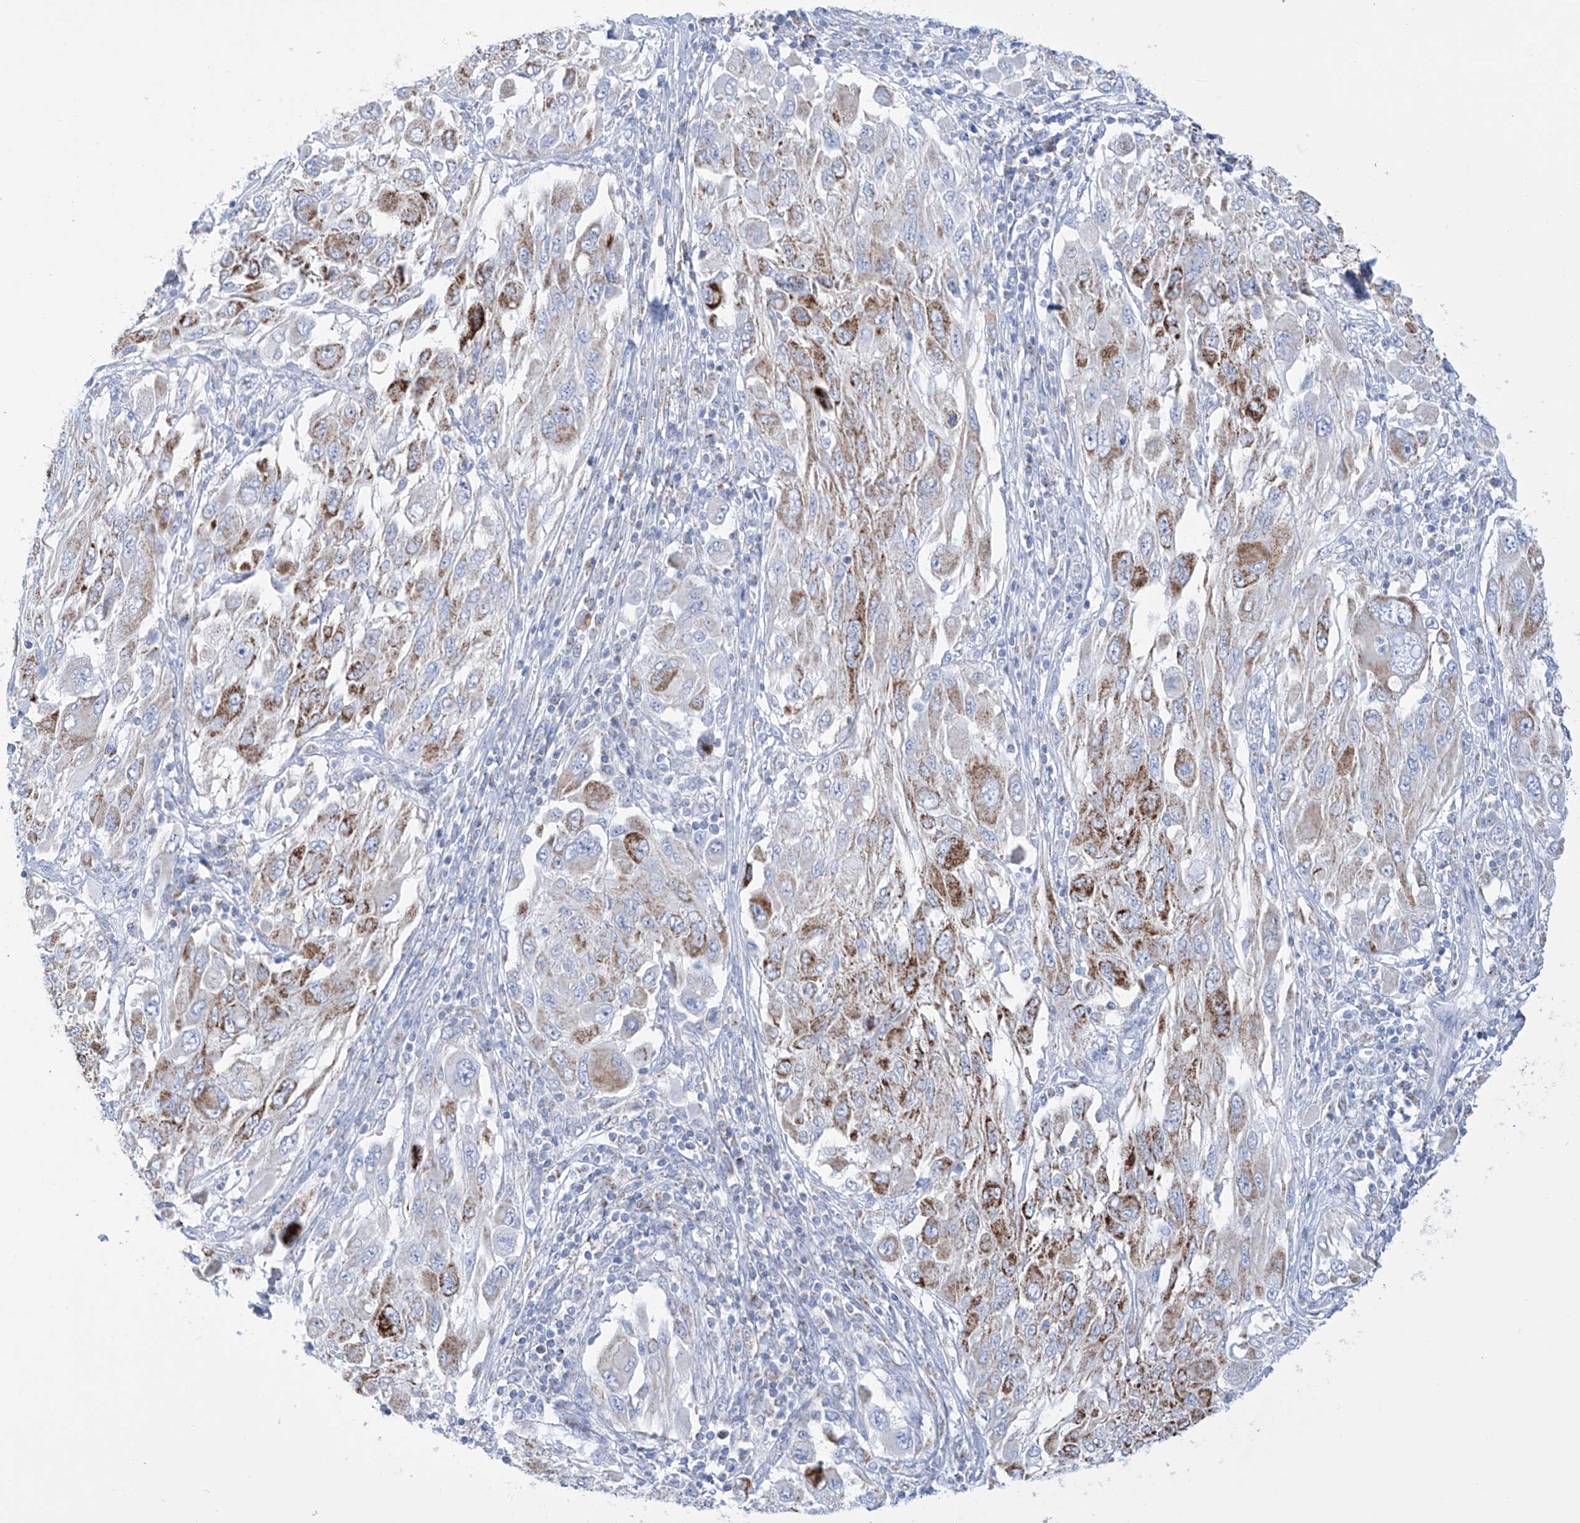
{"staining": {"intensity": "moderate", "quantity": "25%-75%", "location": "cytoplasmic/membranous"}, "tissue": "melanoma", "cell_type": "Tumor cells", "image_type": "cancer", "snomed": [{"axis": "morphology", "description": "Malignant melanoma, NOS"}, {"axis": "topography", "description": "Skin"}], "caption": "Protein staining displays moderate cytoplasmic/membranous staining in approximately 25%-75% of tumor cells in melanoma.", "gene": "ALDH6A1", "patient": {"sex": "female", "age": 91}}